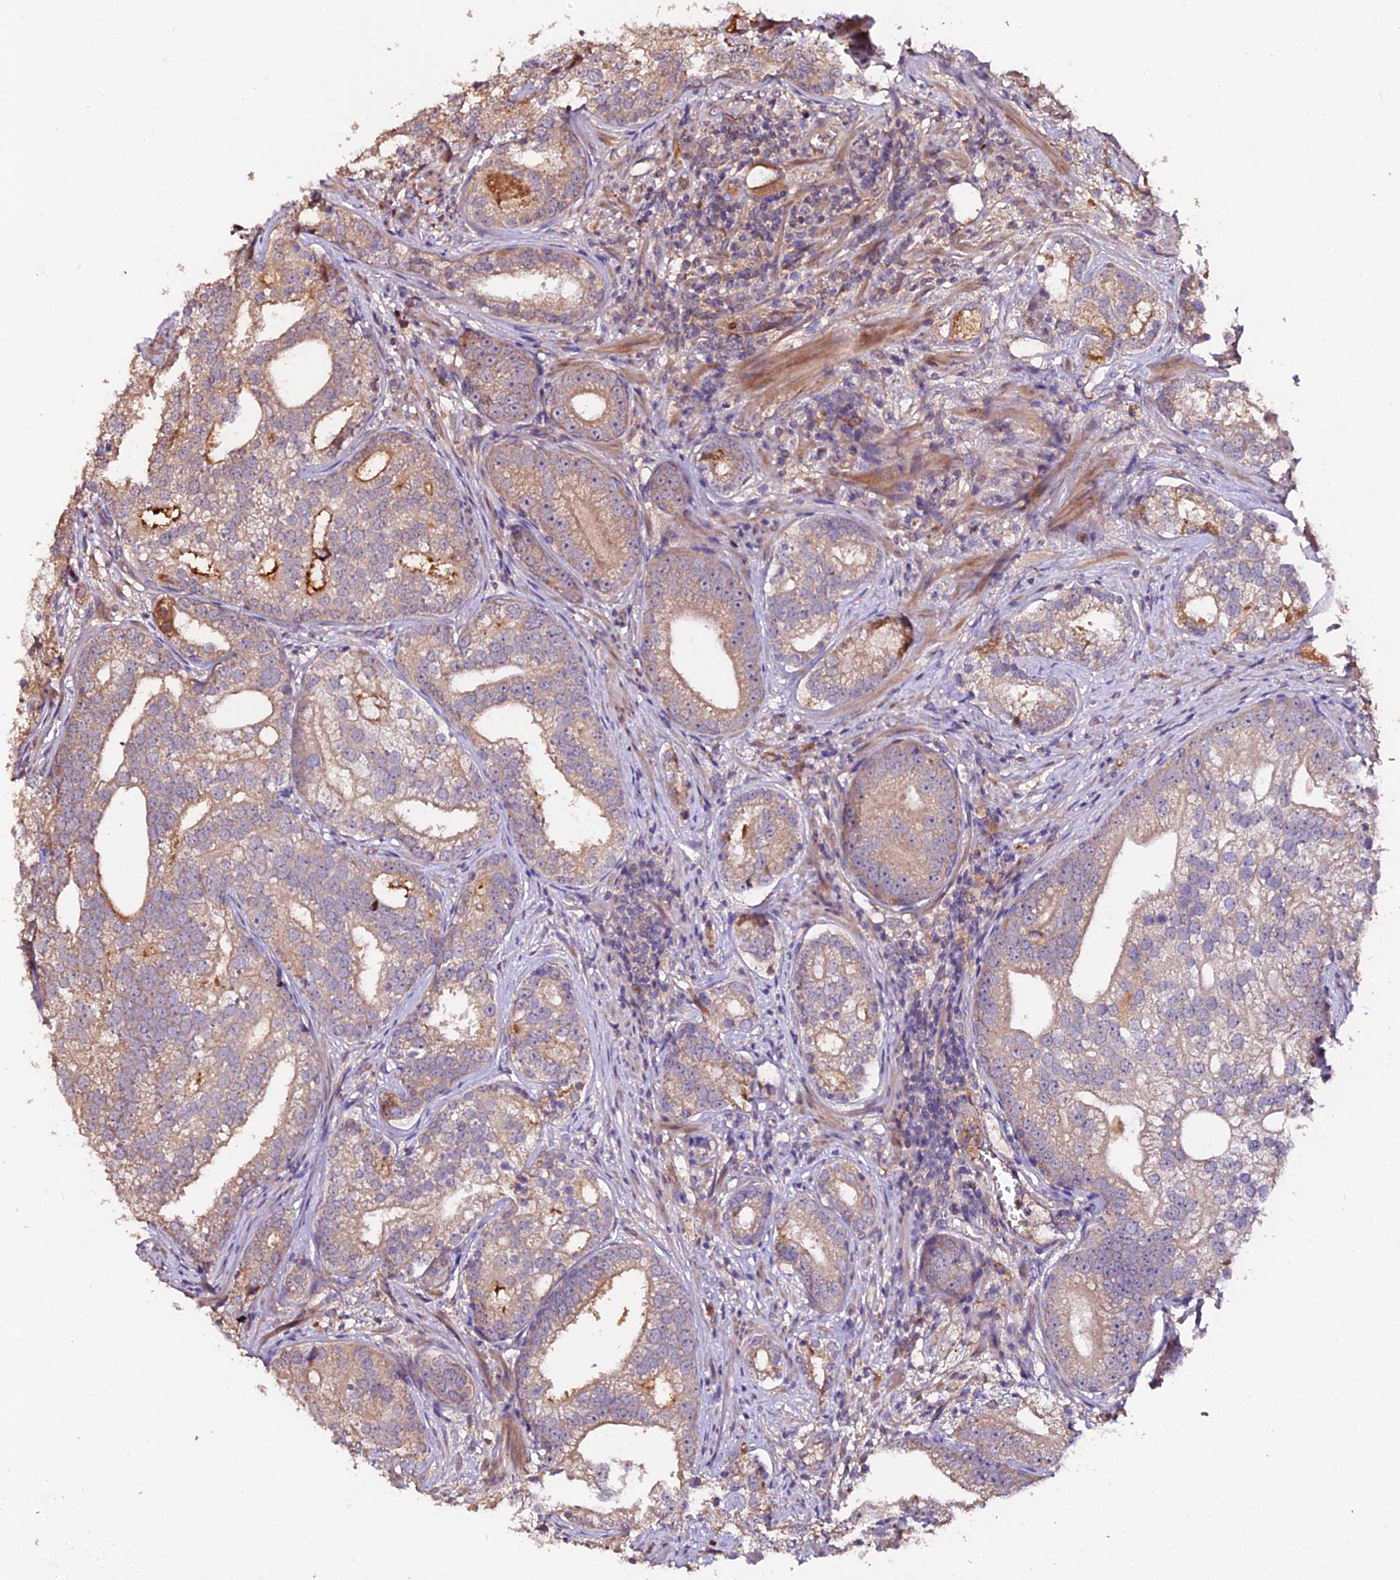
{"staining": {"intensity": "weak", "quantity": ">75%", "location": "cytoplasmic/membranous"}, "tissue": "prostate cancer", "cell_type": "Tumor cells", "image_type": "cancer", "snomed": [{"axis": "morphology", "description": "Adenocarcinoma, High grade"}, {"axis": "topography", "description": "Prostate"}], "caption": "A high-resolution photomicrograph shows immunohistochemistry staining of adenocarcinoma (high-grade) (prostate), which shows weak cytoplasmic/membranous positivity in about >75% of tumor cells.", "gene": "KCTD16", "patient": {"sex": "male", "age": 75}}